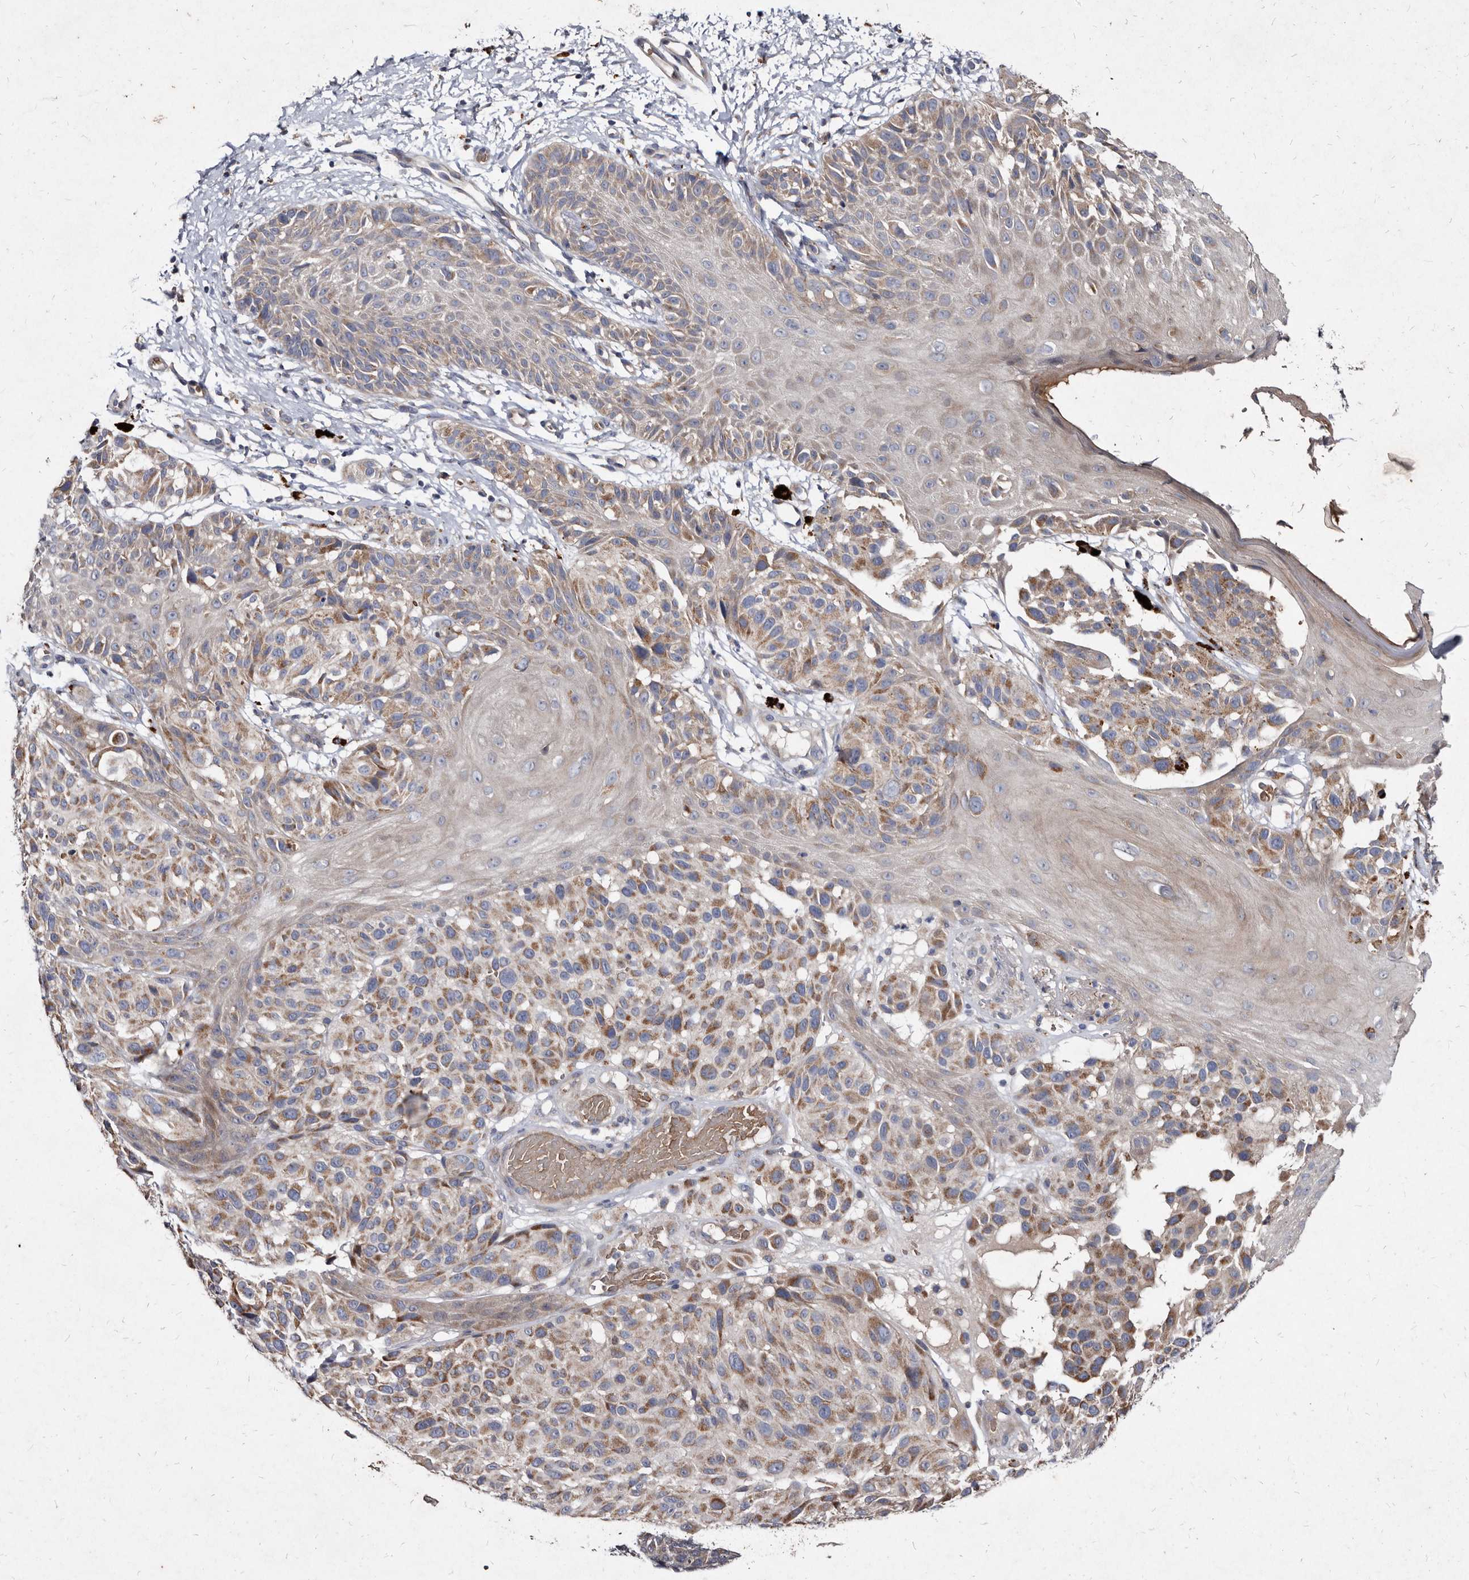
{"staining": {"intensity": "moderate", "quantity": ">75%", "location": "cytoplasmic/membranous"}, "tissue": "melanoma", "cell_type": "Tumor cells", "image_type": "cancer", "snomed": [{"axis": "morphology", "description": "Malignant melanoma, NOS"}, {"axis": "topography", "description": "Skin"}], "caption": "Melanoma stained for a protein (brown) displays moderate cytoplasmic/membranous positive expression in about >75% of tumor cells.", "gene": "YPEL3", "patient": {"sex": "male", "age": 83}}